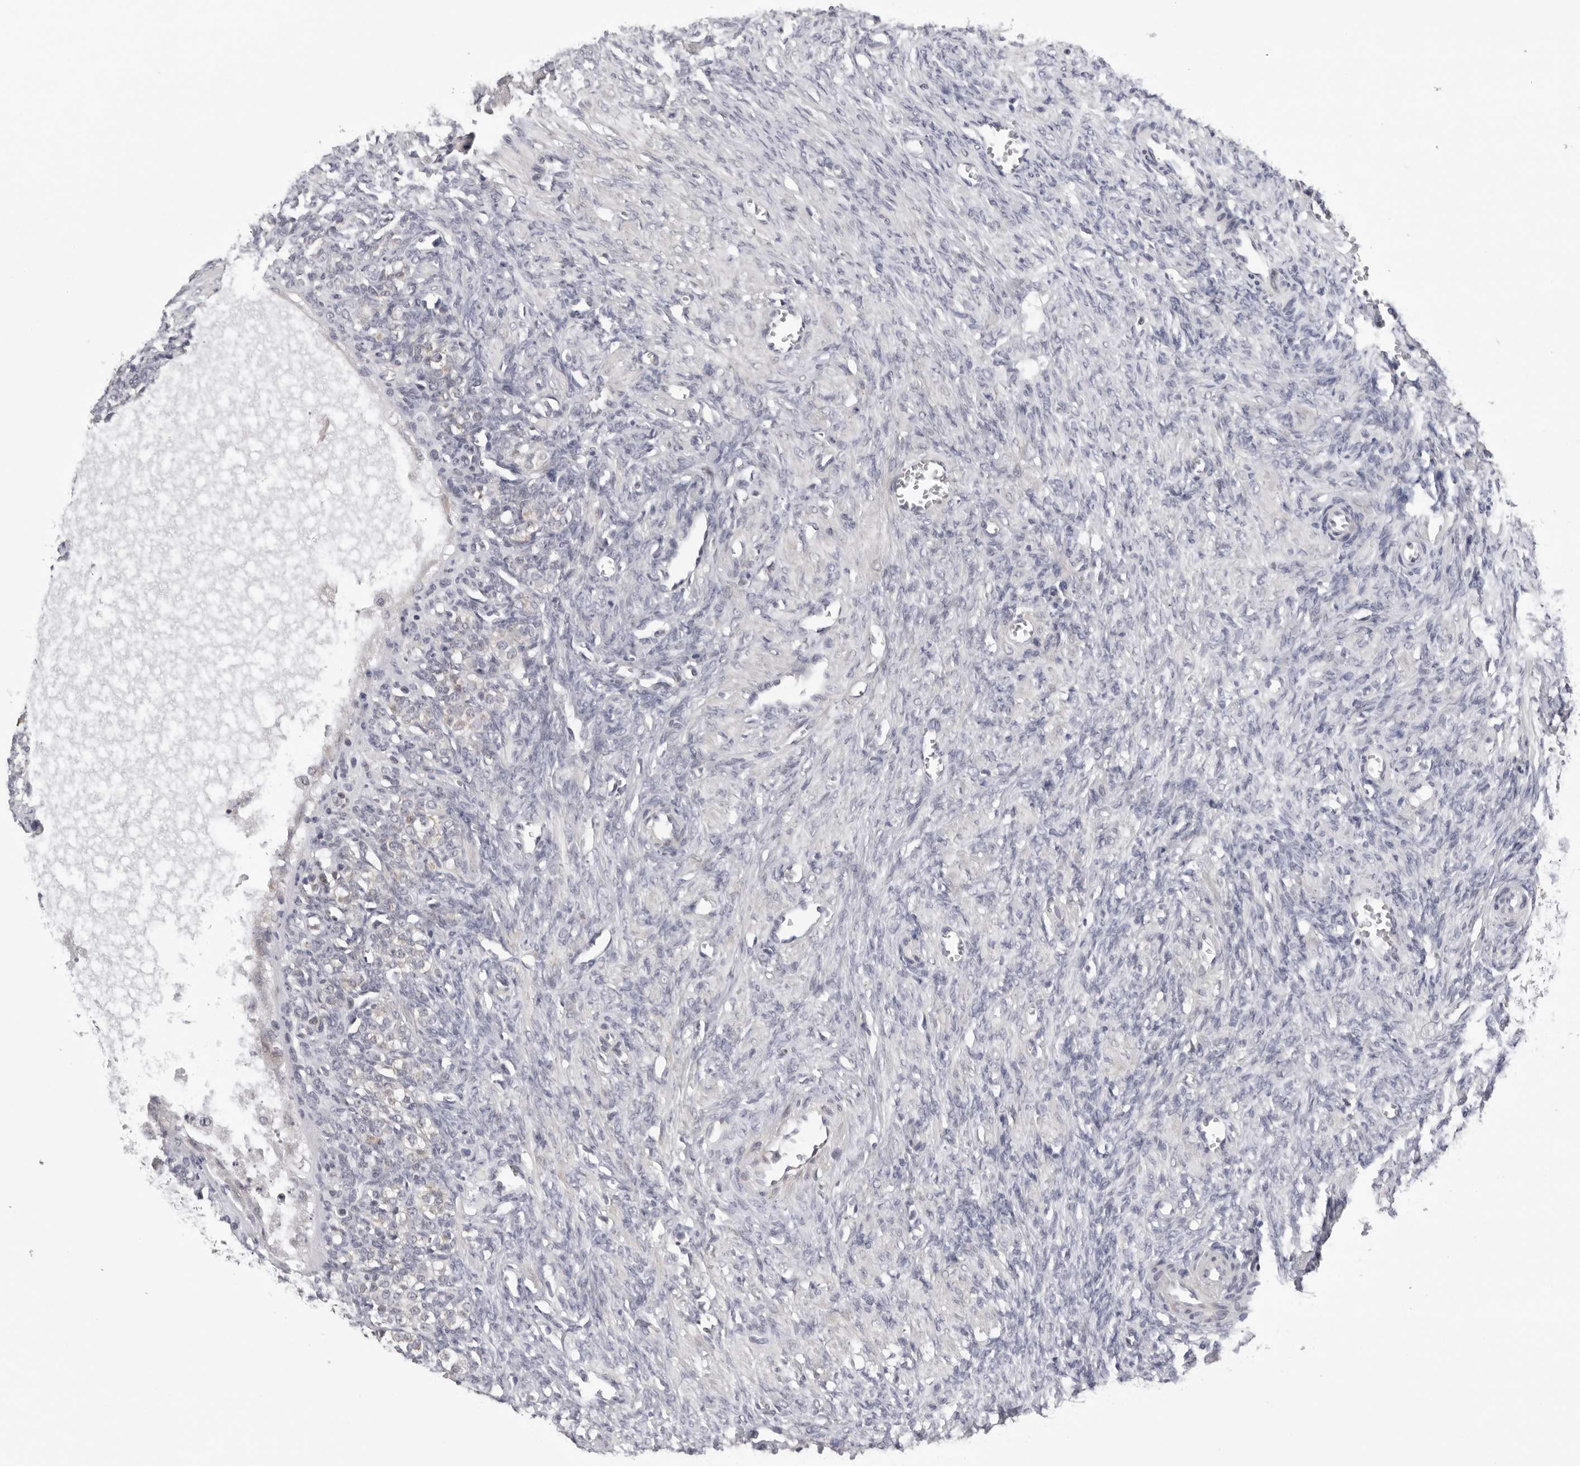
{"staining": {"intensity": "negative", "quantity": "none", "location": "none"}, "tissue": "ovary", "cell_type": "Ovarian stroma cells", "image_type": "normal", "snomed": [{"axis": "morphology", "description": "Normal tissue, NOS"}, {"axis": "topography", "description": "Ovary"}], "caption": "A micrograph of ovary stained for a protein reveals no brown staining in ovarian stroma cells.", "gene": "CPT2", "patient": {"sex": "female", "age": 27}}